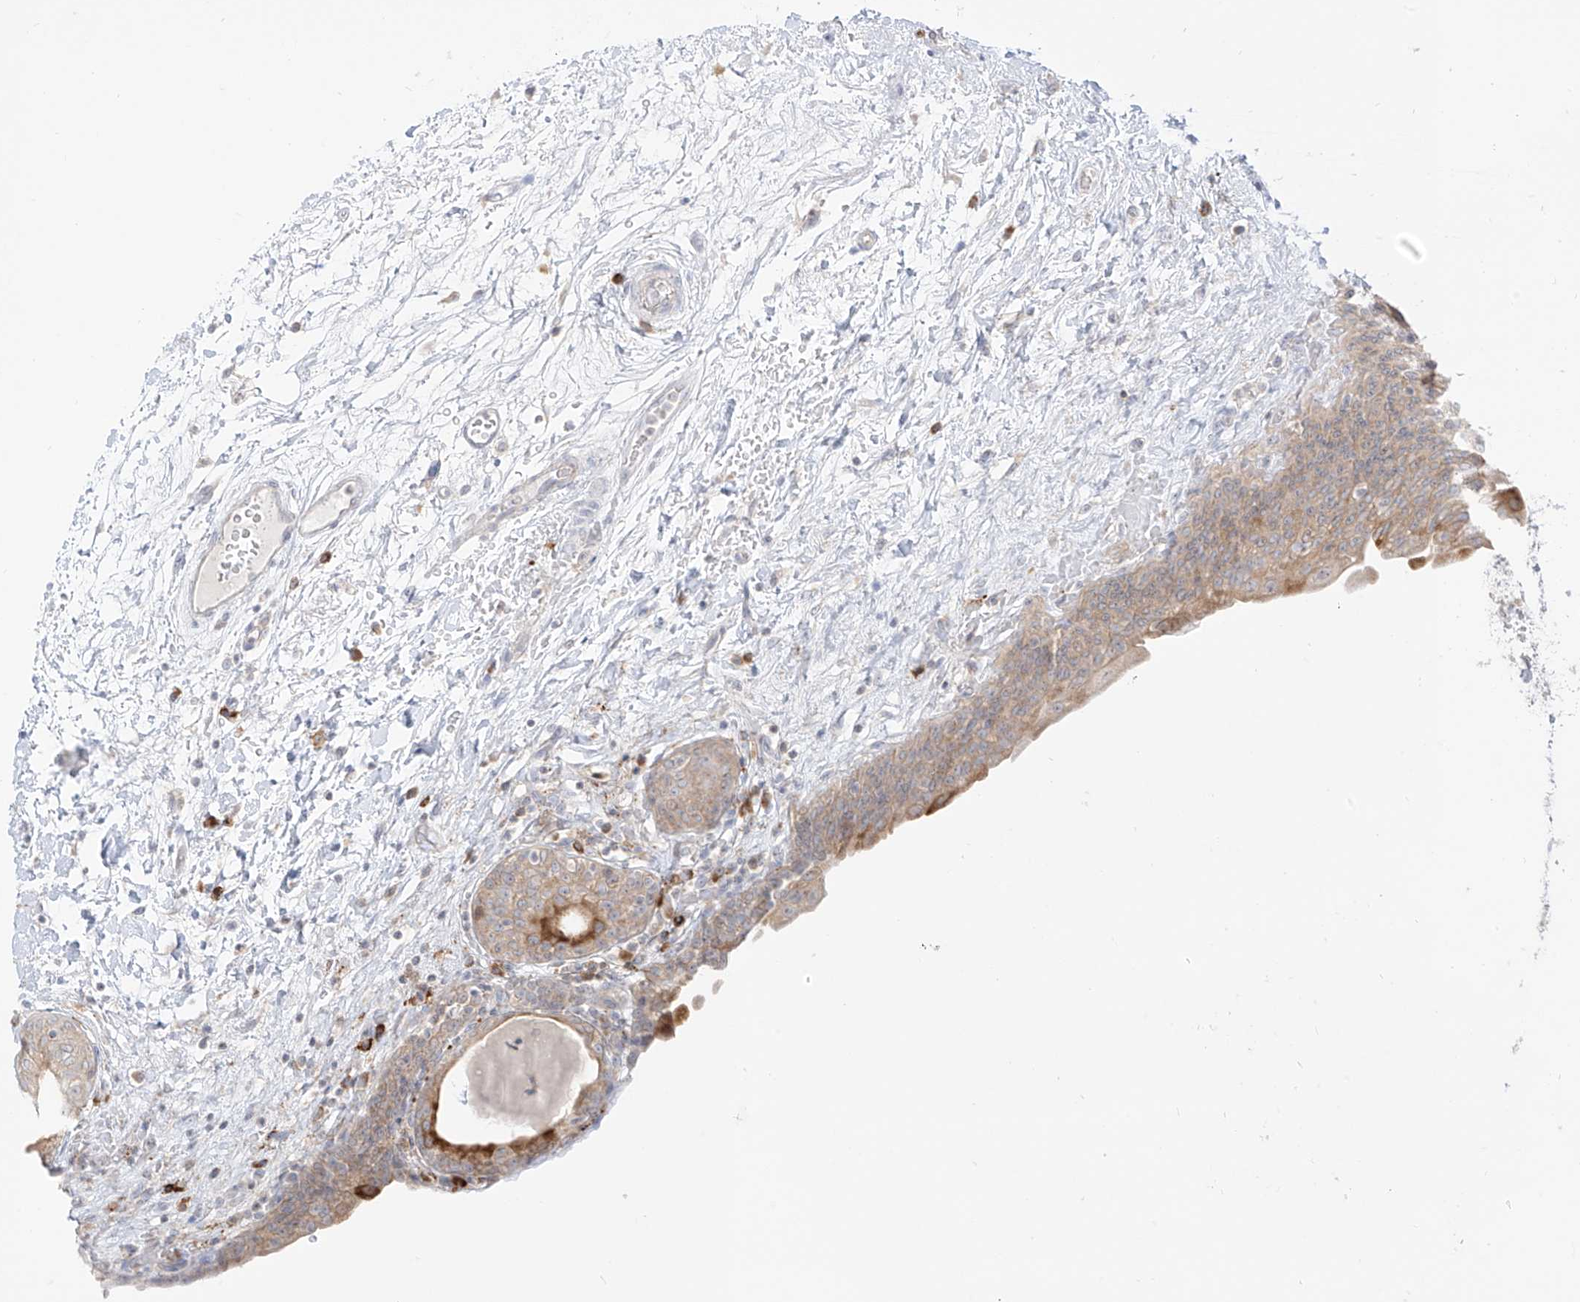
{"staining": {"intensity": "moderate", "quantity": "<25%", "location": "cytoplasmic/membranous"}, "tissue": "urinary bladder", "cell_type": "Urothelial cells", "image_type": "normal", "snomed": [{"axis": "morphology", "description": "Normal tissue, NOS"}, {"axis": "topography", "description": "Urinary bladder"}], "caption": "Immunohistochemical staining of benign human urinary bladder demonstrates <25% levels of moderate cytoplasmic/membranous protein expression in about <25% of urothelial cells. (DAB (3,3'-diaminobenzidine) = brown stain, brightfield microscopy at high magnification).", "gene": "SYTL3", "patient": {"sex": "male", "age": 83}}